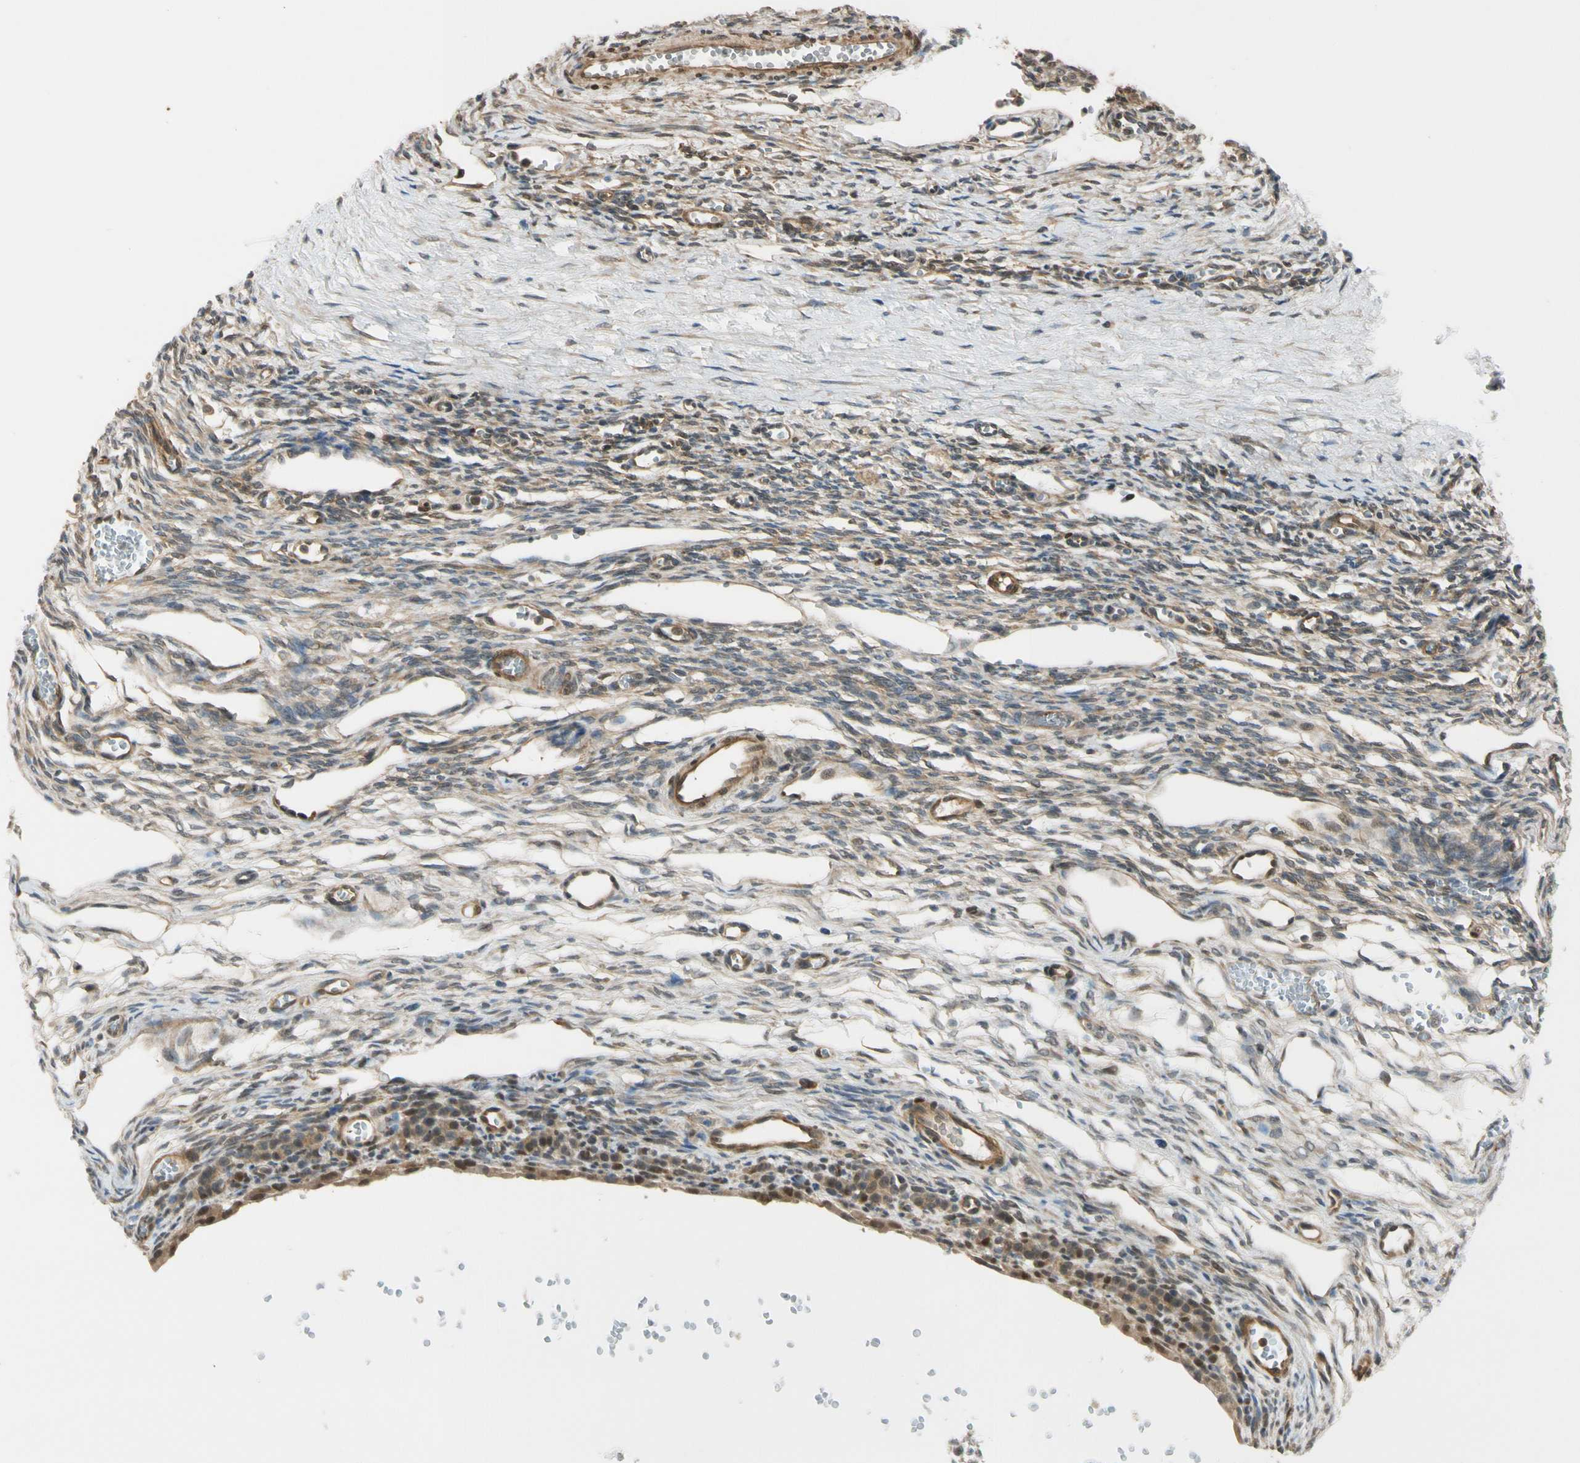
{"staining": {"intensity": "moderate", "quantity": "25%-75%", "location": "cytoplasmic/membranous"}, "tissue": "ovary", "cell_type": "Ovarian stroma cells", "image_type": "normal", "snomed": [{"axis": "morphology", "description": "Normal tissue, NOS"}, {"axis": "topography", "description": "Ovary"}], "caption": "Brown immunohistochemical staining in benign human ovary reveals moderate cytoplasmic/membranous expression in approximately 25%-75% of ovarian stroma cells. Immunohistochemistry stains the protein in brown and the nuclei are stained blue.", "gene": "RASGRF1", "patient": {"sex": "female", "age": 33}}